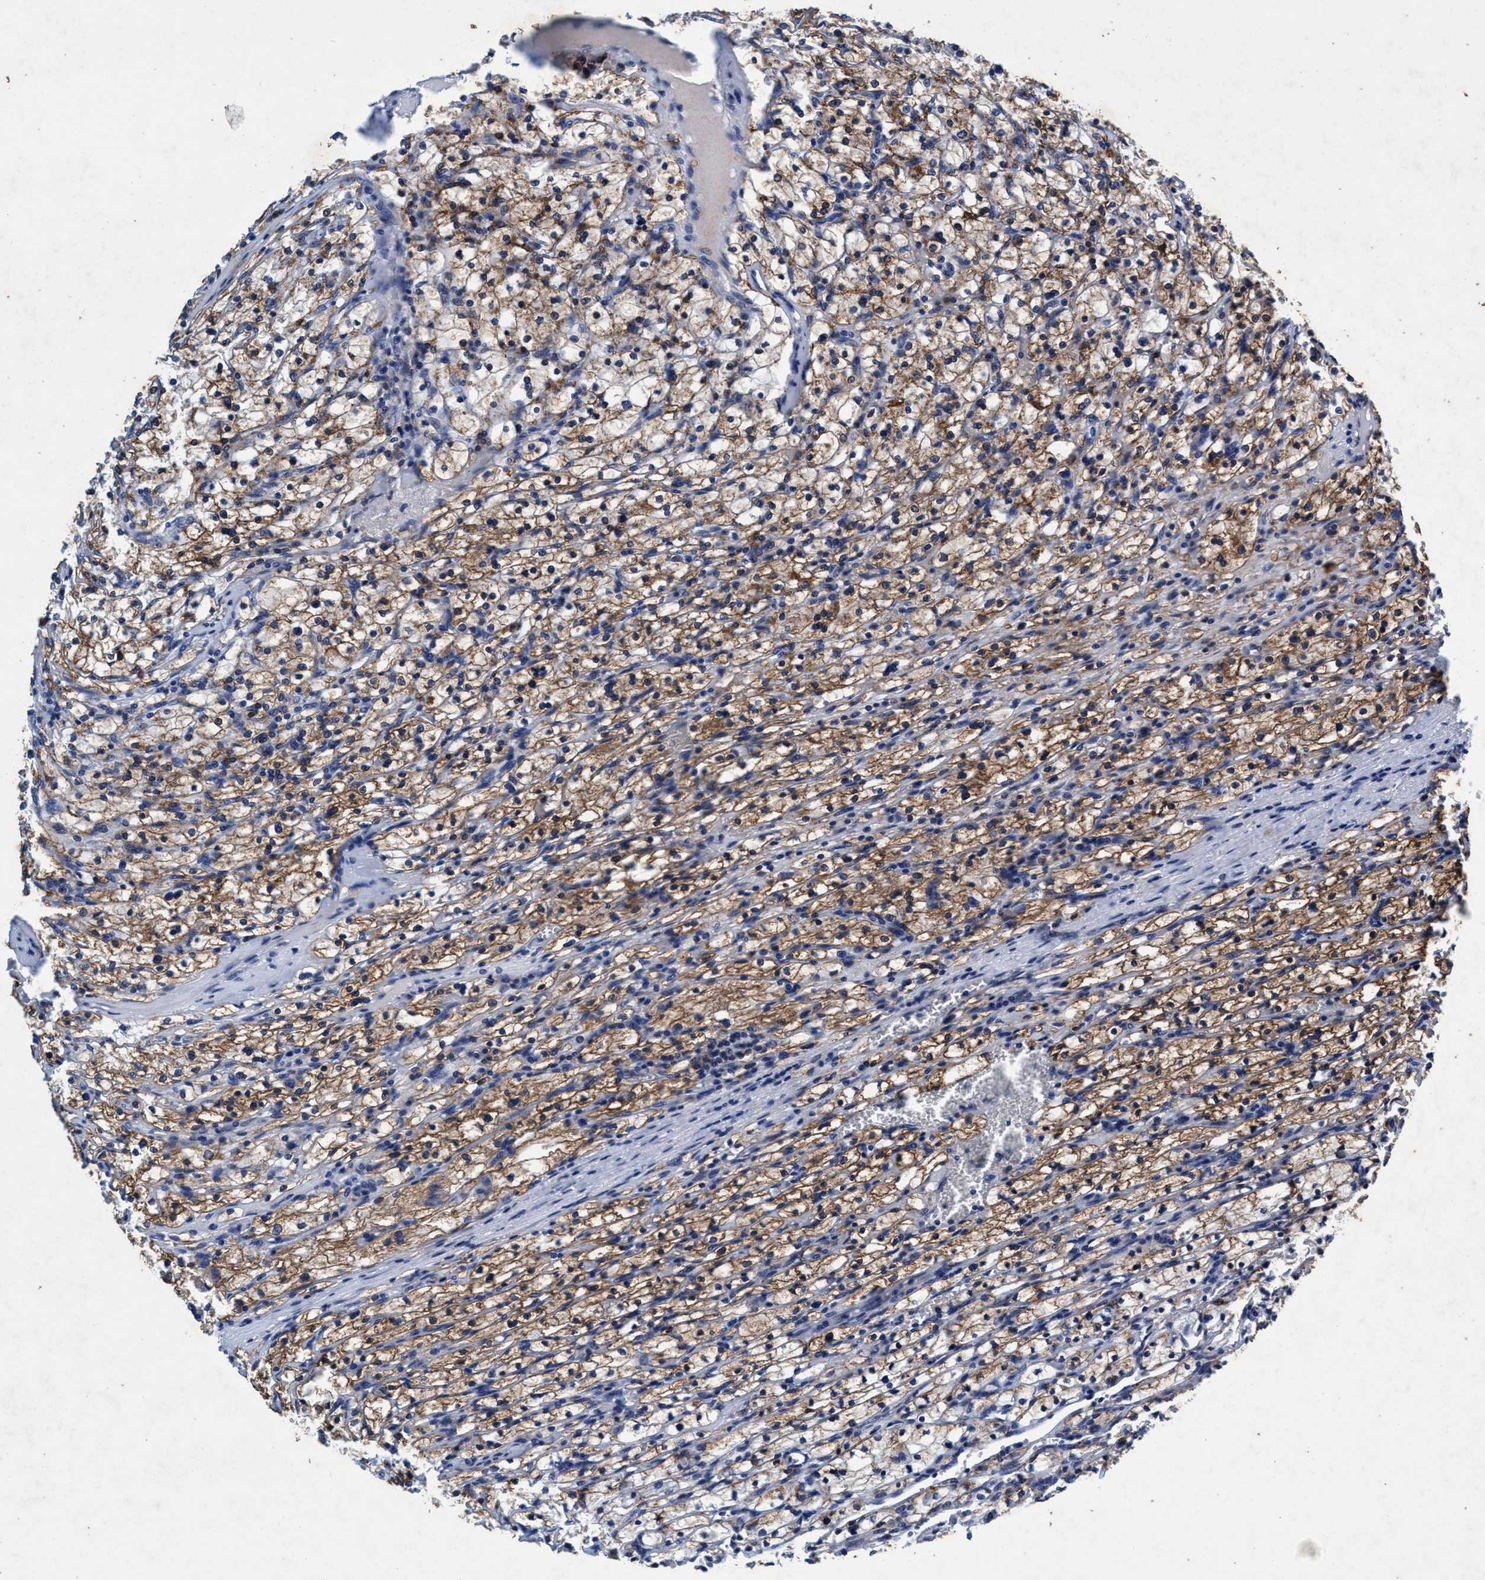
{"staining": {"intensity": "moderate", "quantity": ">75%", "location": "cytoplasmic/membranous"}, "tissue": "renal cancer", "cell_type": "Tumor cells", "image_type": "cancer", "snomed": [{"axis": "morphology", "description": "Adenocarcinoma, NOS"}, {"axis": "topography", "description": "Kidney"}], "caption": "The immunohistochemical stain labels moderate cytoplasmic/membranous staining in tumor cells of adenocarcinoma (renal) tissue.", "gene": "GRB14", "patient": {"sex": "female", "age": 83}}